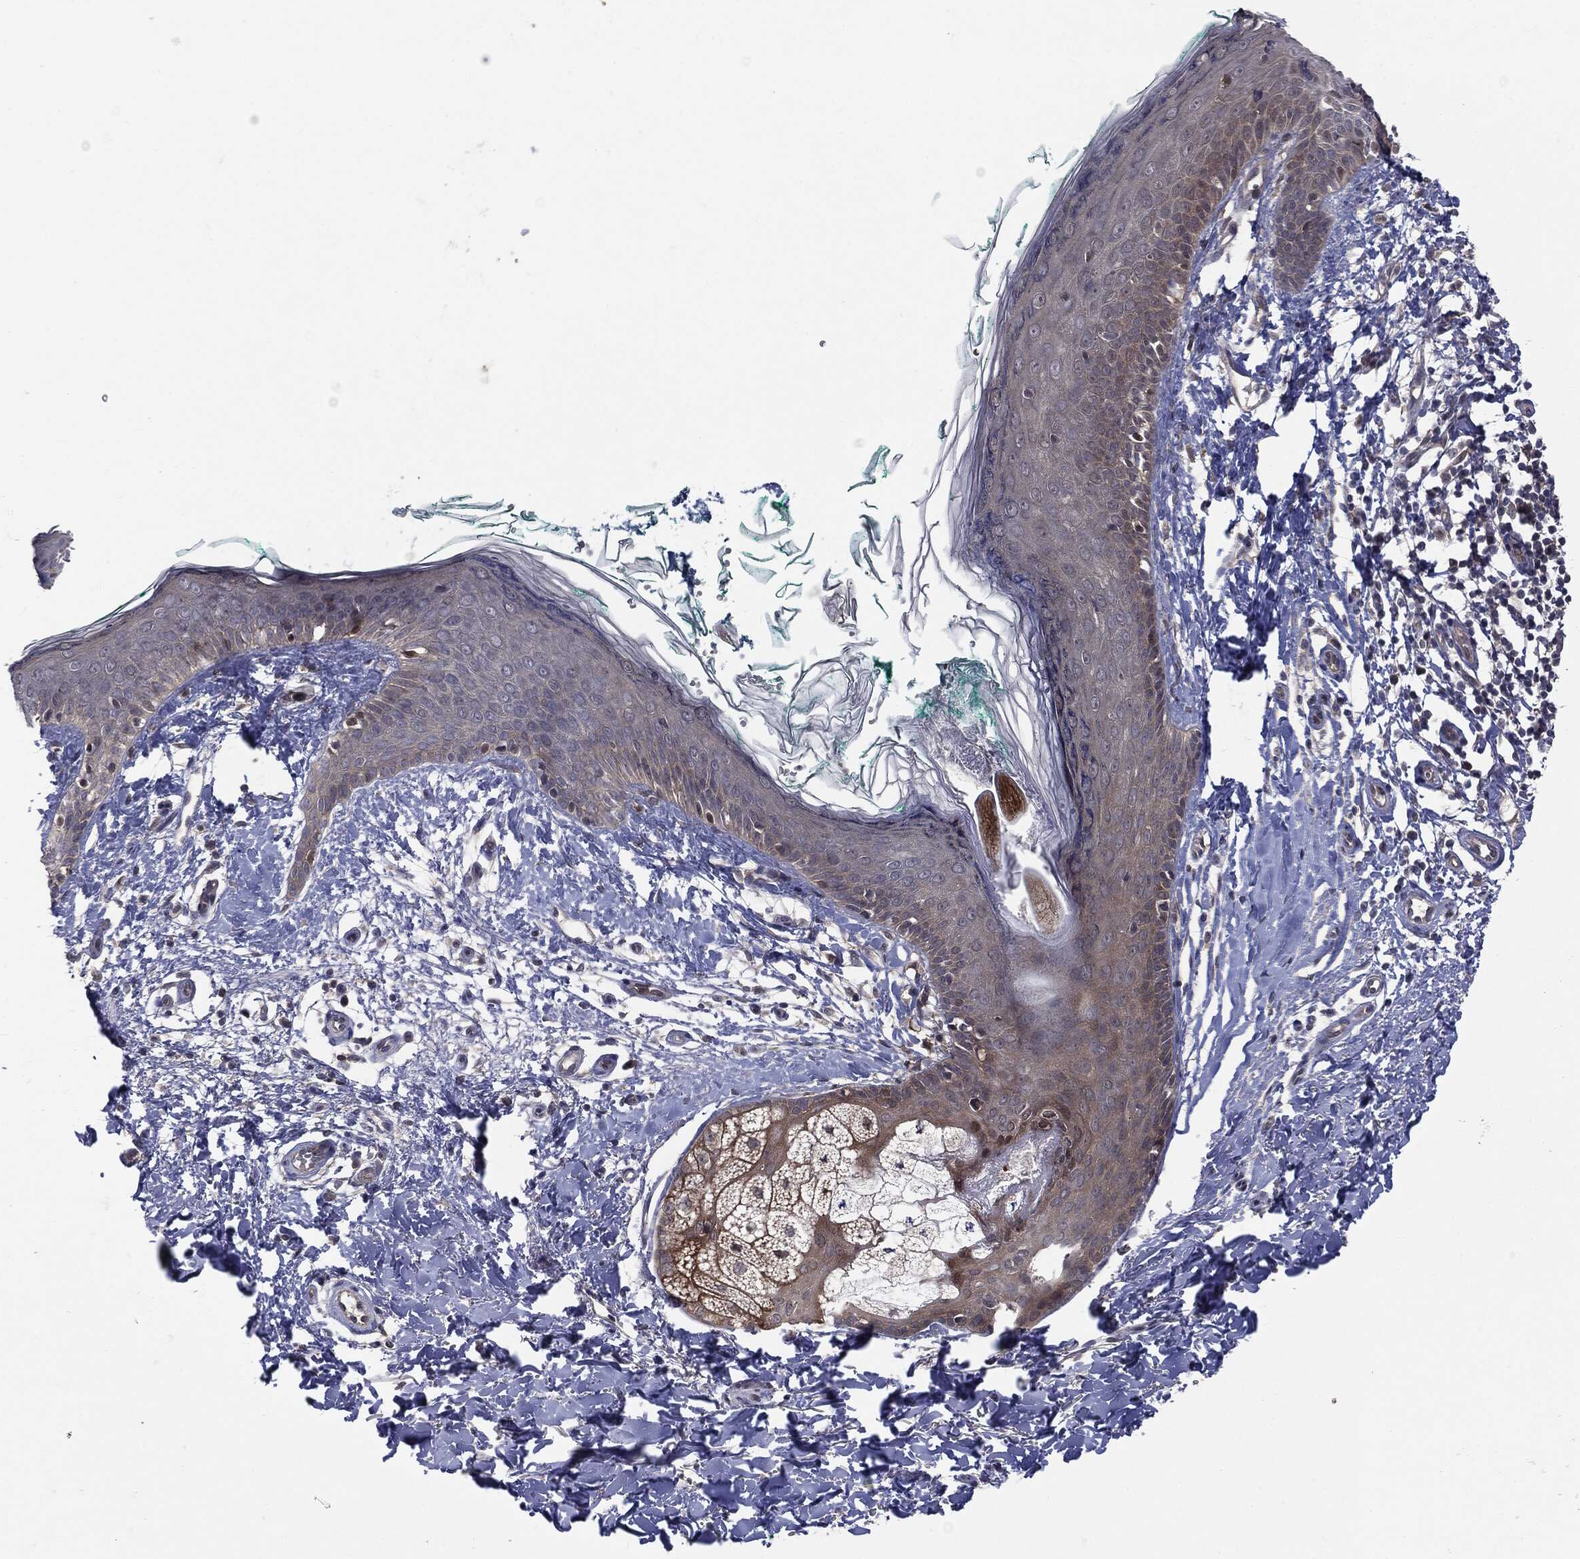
{"staining": {"intensity": "negative", "quantity": "none", "location": "none"}, "tissue": "skin", "cell_type": "Fibroblasts", "image_type": "normal", "snomed": [{"axis": "morphology", "description": "Normal tissue, NOS"}, {"axis": "morphology", "description": "Basal cell carcinoma"}, {"axis": "topography", "description": "Skin"}], "caption": "There is no significant positivity in fibroblasts of skin. (Stains: DAB immunohistochemistry with hematoxylin counter stain, Microscopy: brightfield microscopy at high magnification).", "gene": "KRT7", "patient": {"sex": "male", "age": 33}}